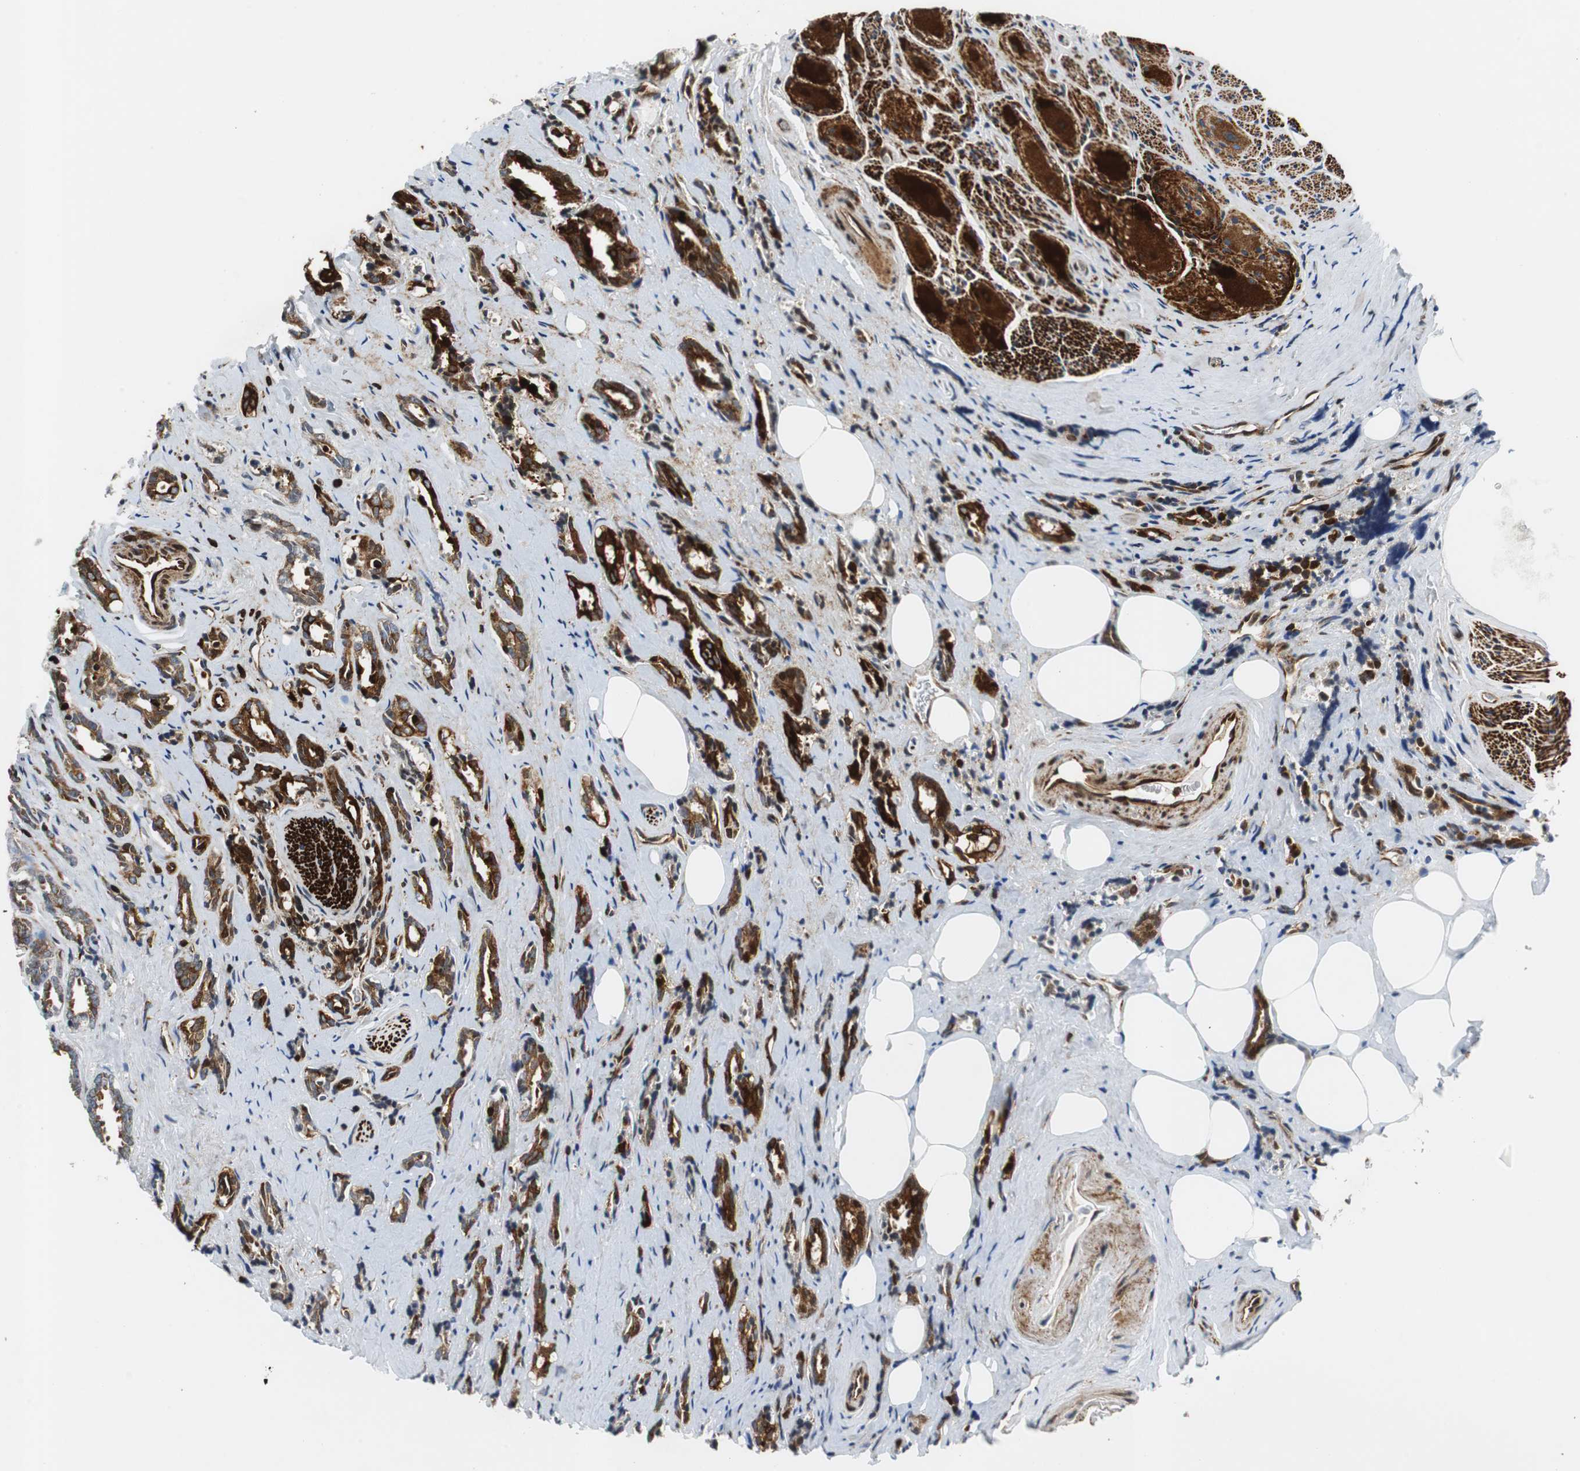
{"staining": {"intensity": "strong", "quantity": "<25%", "location": "cytoplasmic/membranous"}, "tissue": "prostate cancer", "cell_type": "Tumor cells", "image_type": "cancer", "snomed": [{"axis": "morphology", "description": "Adenocarcinoma, High grade"}, {"axis": "topography", "description": "Prostate"}], "caption": "Immunohistochemical staining of prostate cancer exhibits medium levels of strong cytoplasmic/membranous protein expression in about <25% of tumor cells. The staining was performed using DAB (3,3'-diaminobenzidine), with brown indicating positive protein expression. Nuclei are stained blue with hematoxylin.", "gene": "TUBA4A", "patient": {"sex": "male", "age": 67}}